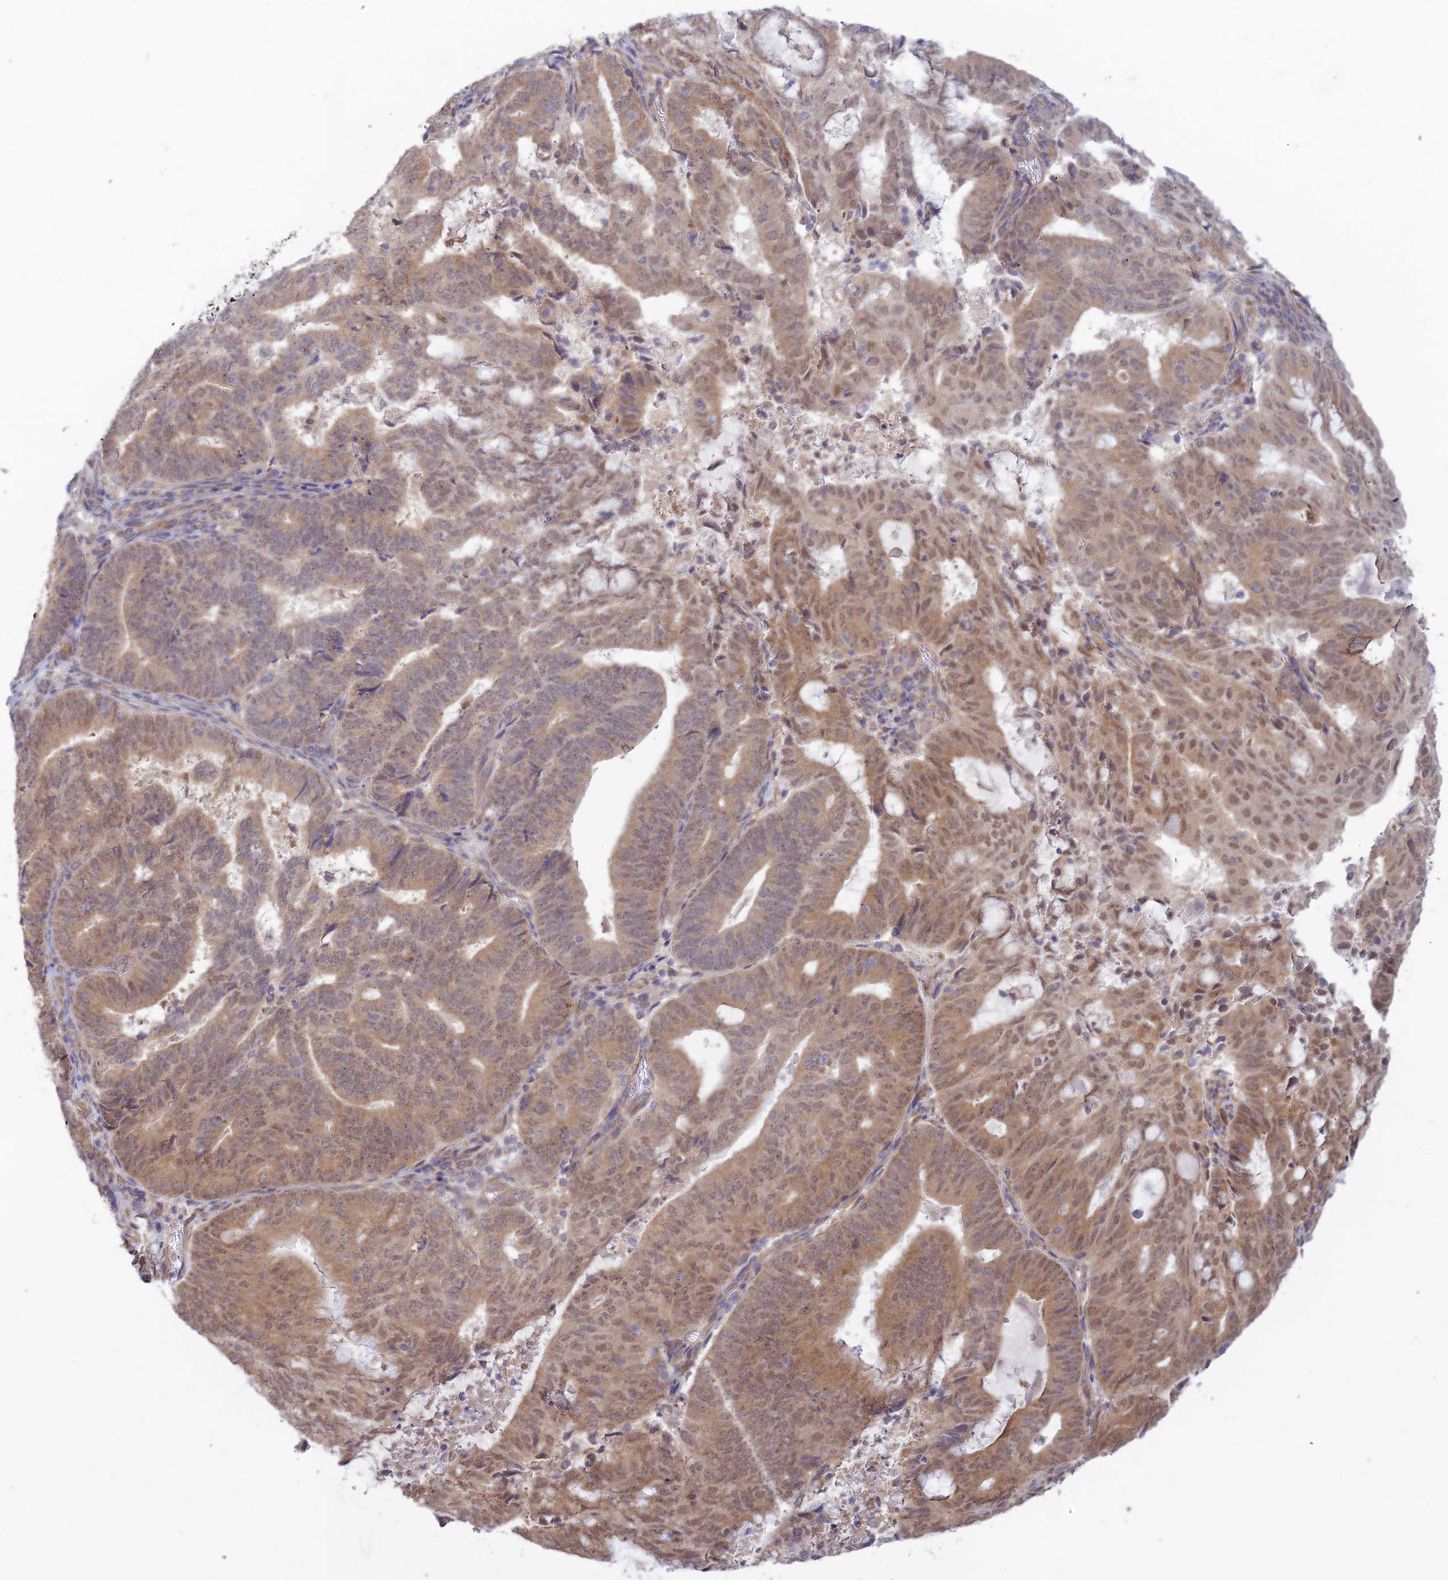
{"staining": {"intensity": "moderate", "quantity": "25%-75%", "location": "cytoplasmic/membranous,nuclear"}, "tissue": "endometrial cancer", "cell_type": "Tumor cells", "image_type": "cancer", "snomed": [{"axis": "morphology", "description": "Adenocarcinoma, NOS"}, {"axis": "topography", "description": "Endometrium"}], "caption": "Human endometrial adenocarcinoma stained with a protein marker reveals moderate staining in tumor cells.", "gene": "SKIC8", "patient": {"sex": "female", "age": 70}}